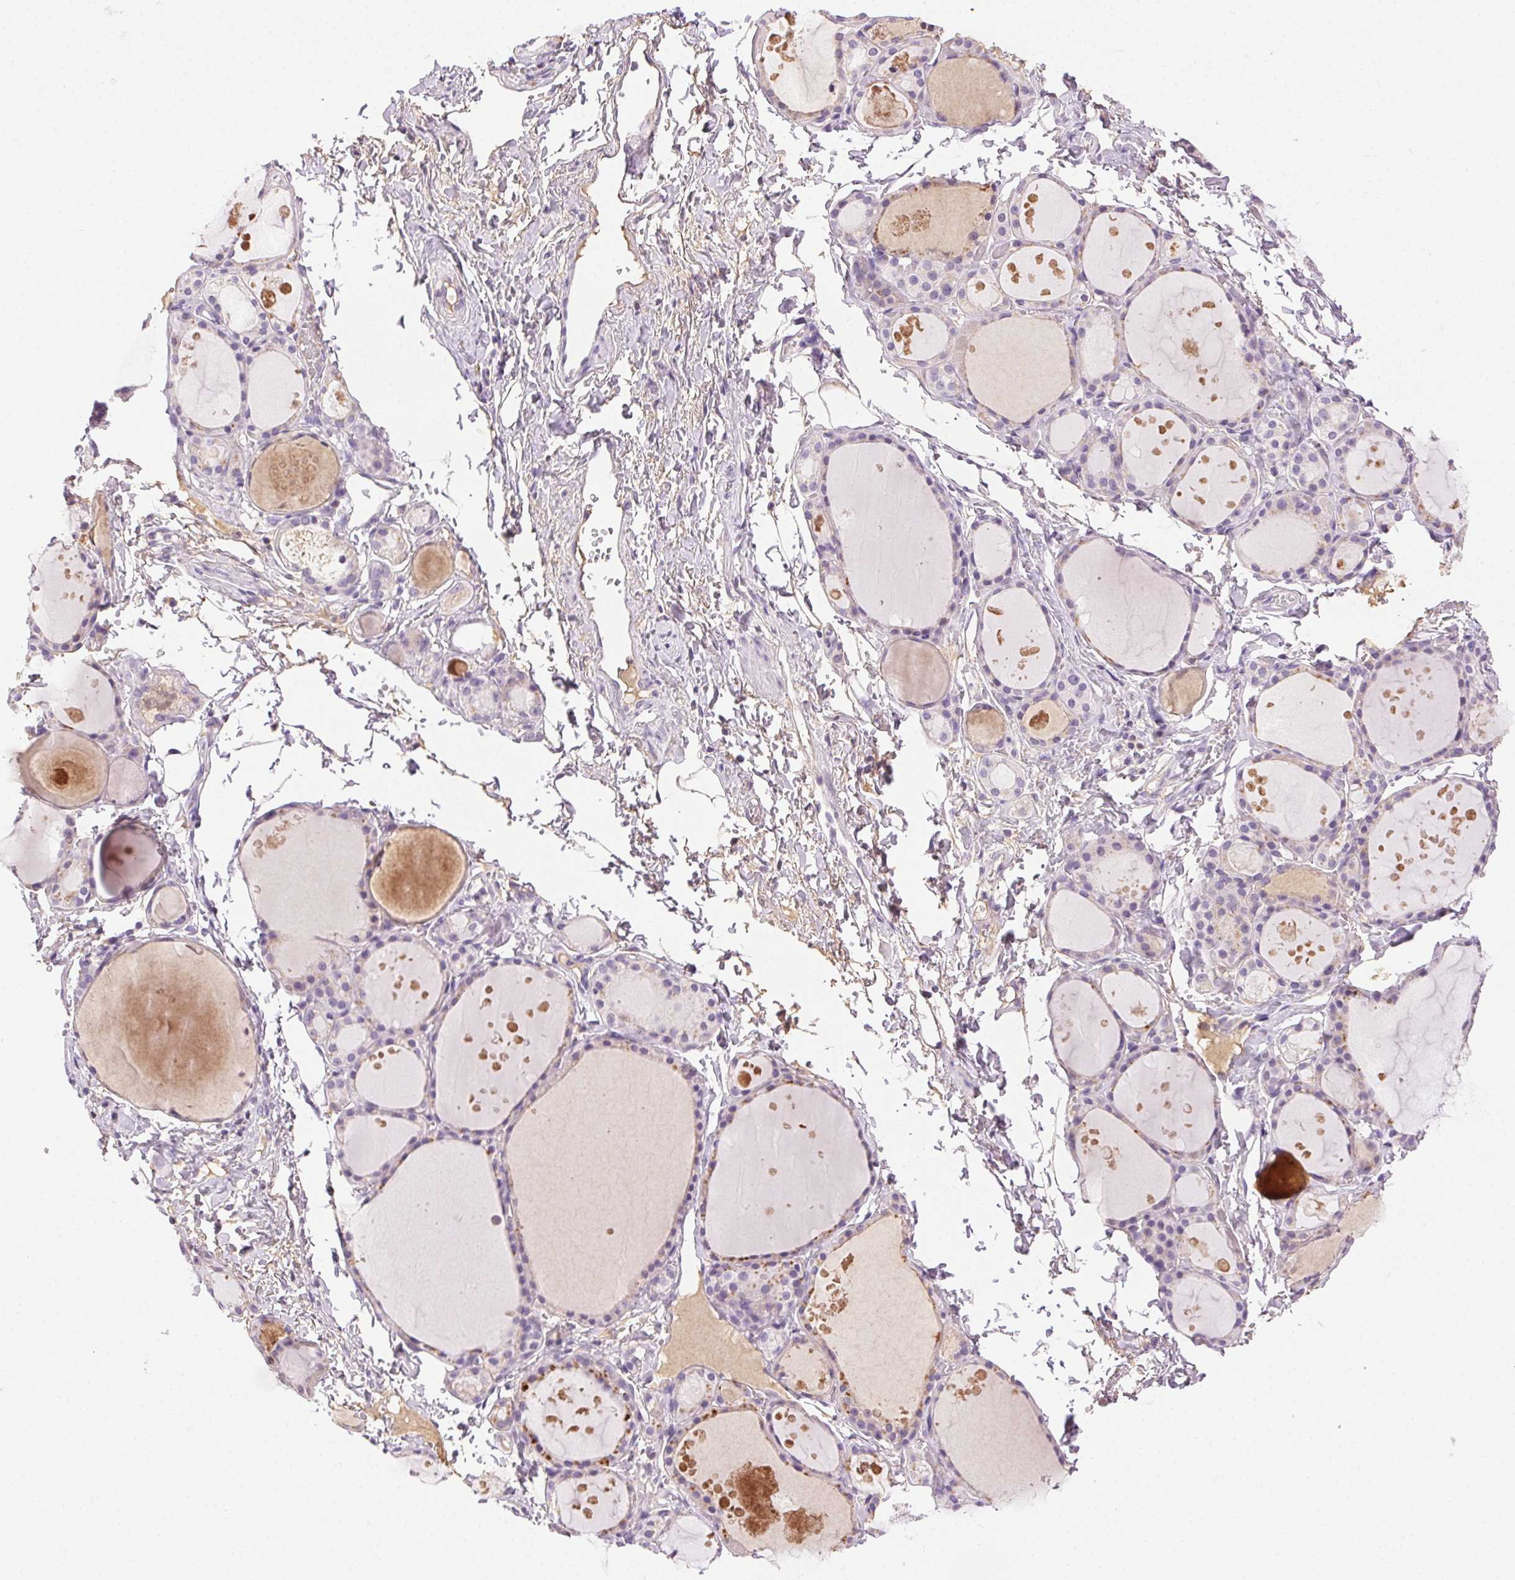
{"staining": {"intensity": "negative", "quantity": "none", "location": "none"}, "tissue": "thyroid gland", "cell_type": "Glandular cells", "image_type": "normal", "snomed": [{"axis": "morphology", "description": "Normal tissue, NOS"}, {"axis": "topography", "description": "Thyroid gland"}], "caption": "The immunohistochemistry micrograph has no significant positivity in glandular cells of thyroid gland.", "gene": "BPIFB2", "patient": {"sex": "male", "age": 68}}